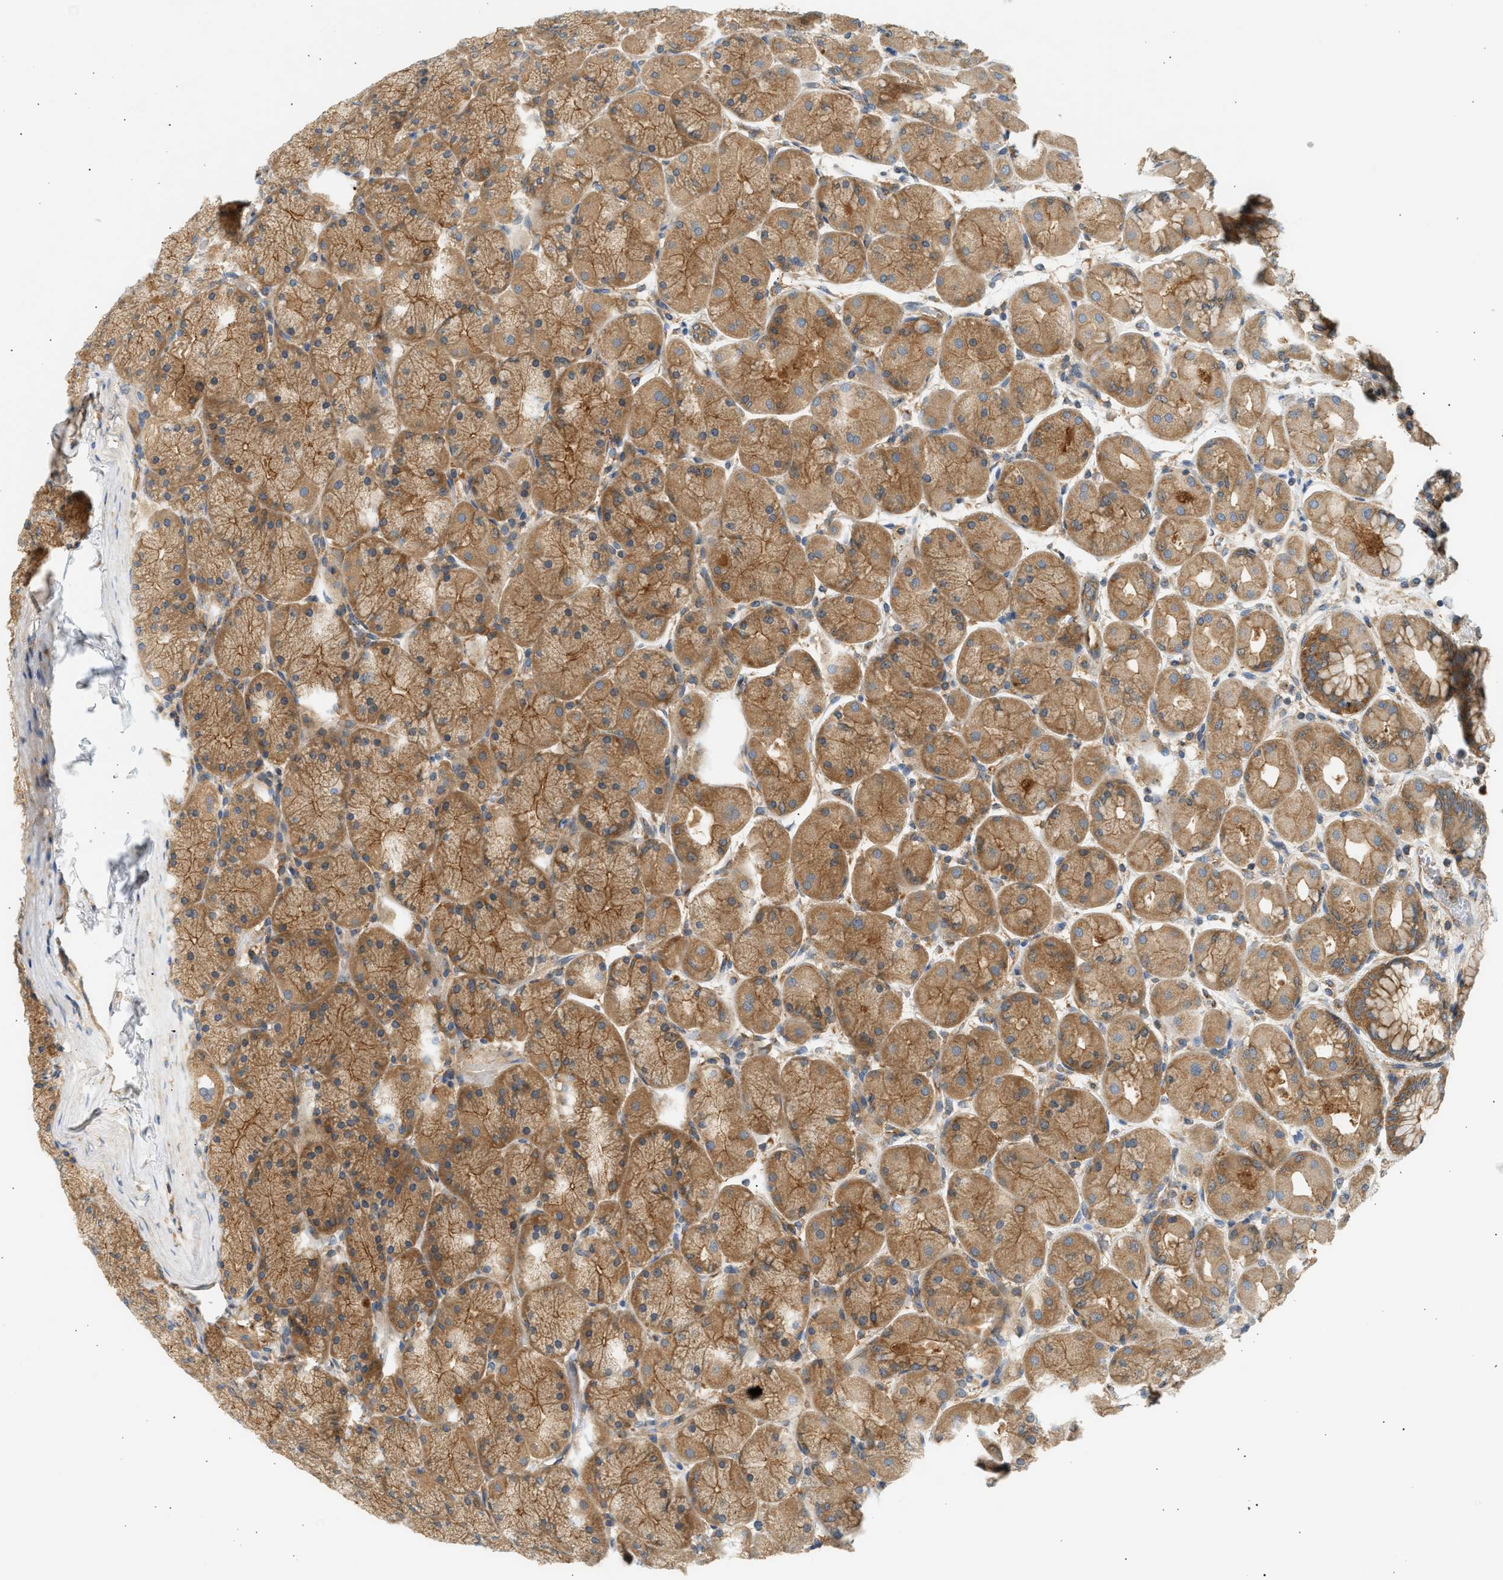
{"staining": {"intensity": "moderate", "quantity": ">75%", "location": "cytoplasmic/membranous"}, "tissue": "stomach", "cell_type": "Glandular cells", "image_type": "normal", "snomed": [{"axis": "morphology", "description": "Normal tissue, NOS"}, {"axis": "topography", "description": "Stomach, upper"}], "caption": "Immunohistochemistry (DAB (3,3'-diaminobenzidine)) staining of normal stomach reveals moderate cytoplasmic/membranous protein staining in approximately >75% of glandular cells.", "gene": "PAFAH1B1", "patient": {"sex": "female", "age": 56}}